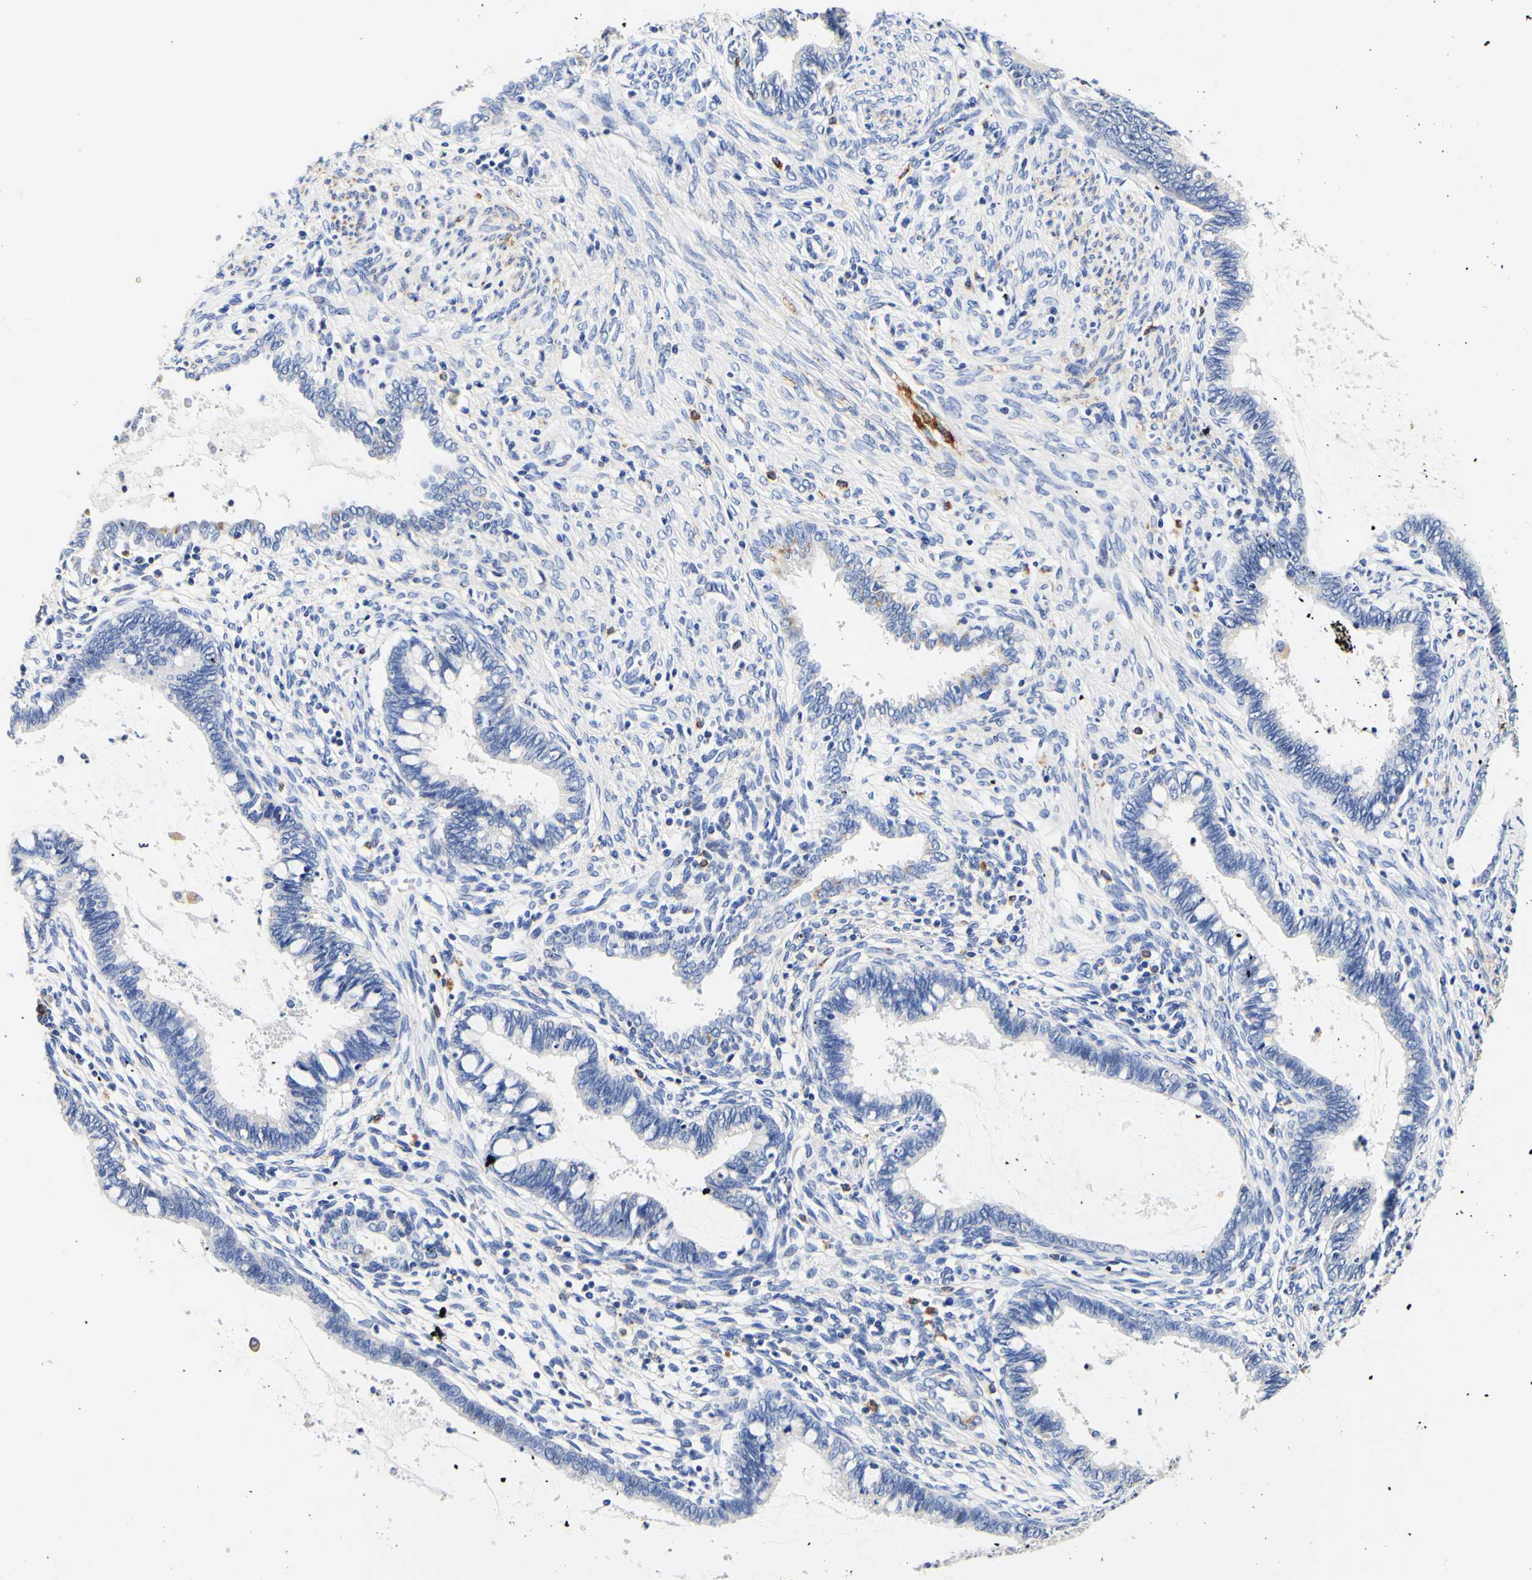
{"staining": {"intensity": "negative", "quantity": "none", "location": "none"}, "tissue": "cervical cancer", "cell_type": "Tumor cells", "image_type": "cancer", "snomed": [{"axis": "morphology", "description": "Adenocarcinoma, NOS"}, {"axis": "topography", "description": "Cervix"}], "caption": "Protein analysis of cervical adenocarcinoma demonstrates no significant expression in tumor cells.", "gene": "CAMK4", "patient": {"sex": "female", "age": 44}}